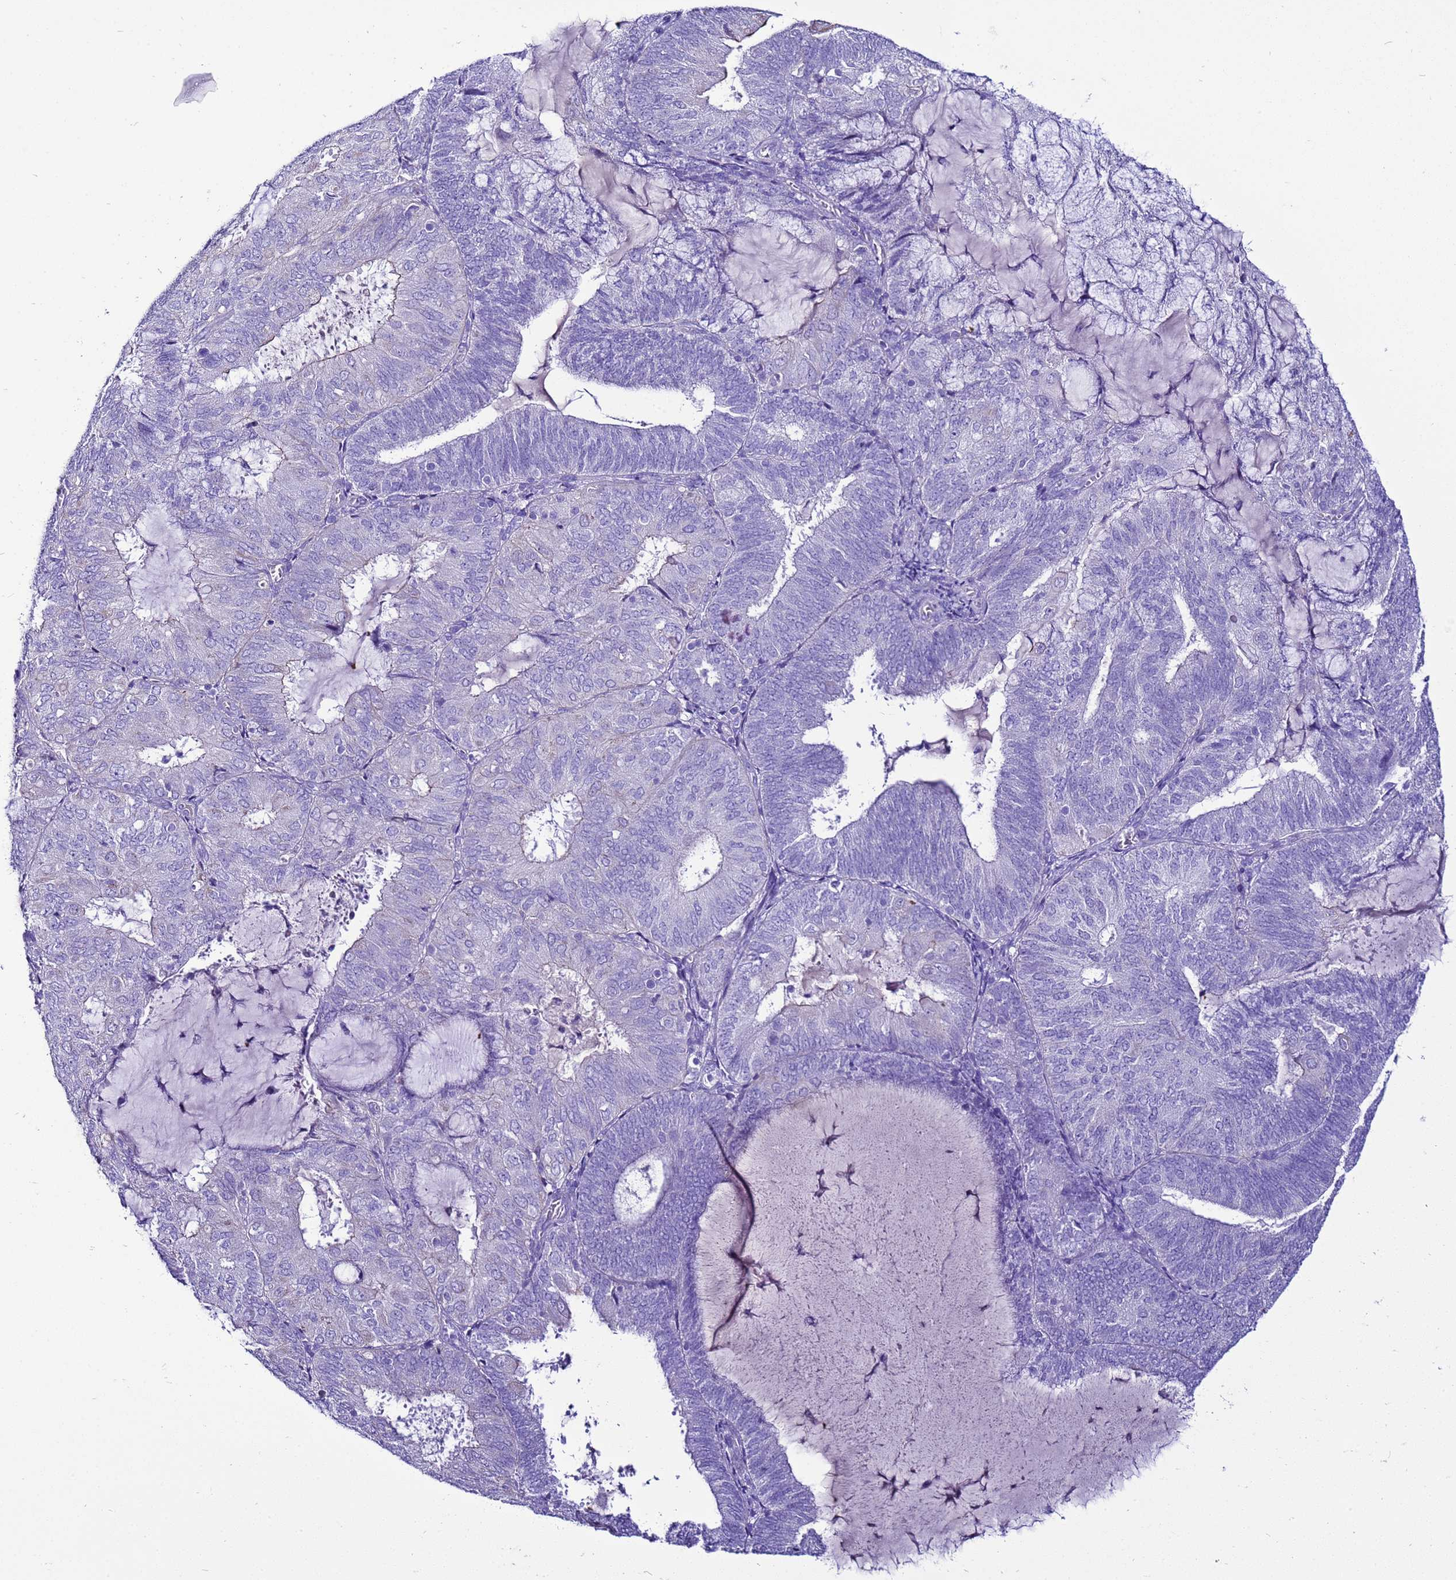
{"staining": {"intensity": "negative", "quantity": "none", "location": "none"}, "tissue": "endometrial cancer", "cell_type": "Tumor cells", "image_type": "cancer", "snomed": [{"axis": "morphology", "description": "Adenocarcinoma, NOS"}, {"axis": "topography", "description": "Endometrium"}], "caption": "An IHC histopathology image of adenocarcinoma (endometrial) is shown. There is no staining in tumor cells of adenocarcinoma (endometrial).", "gene": "BEST2", "patient": {"sex": "female", "age": 81}}